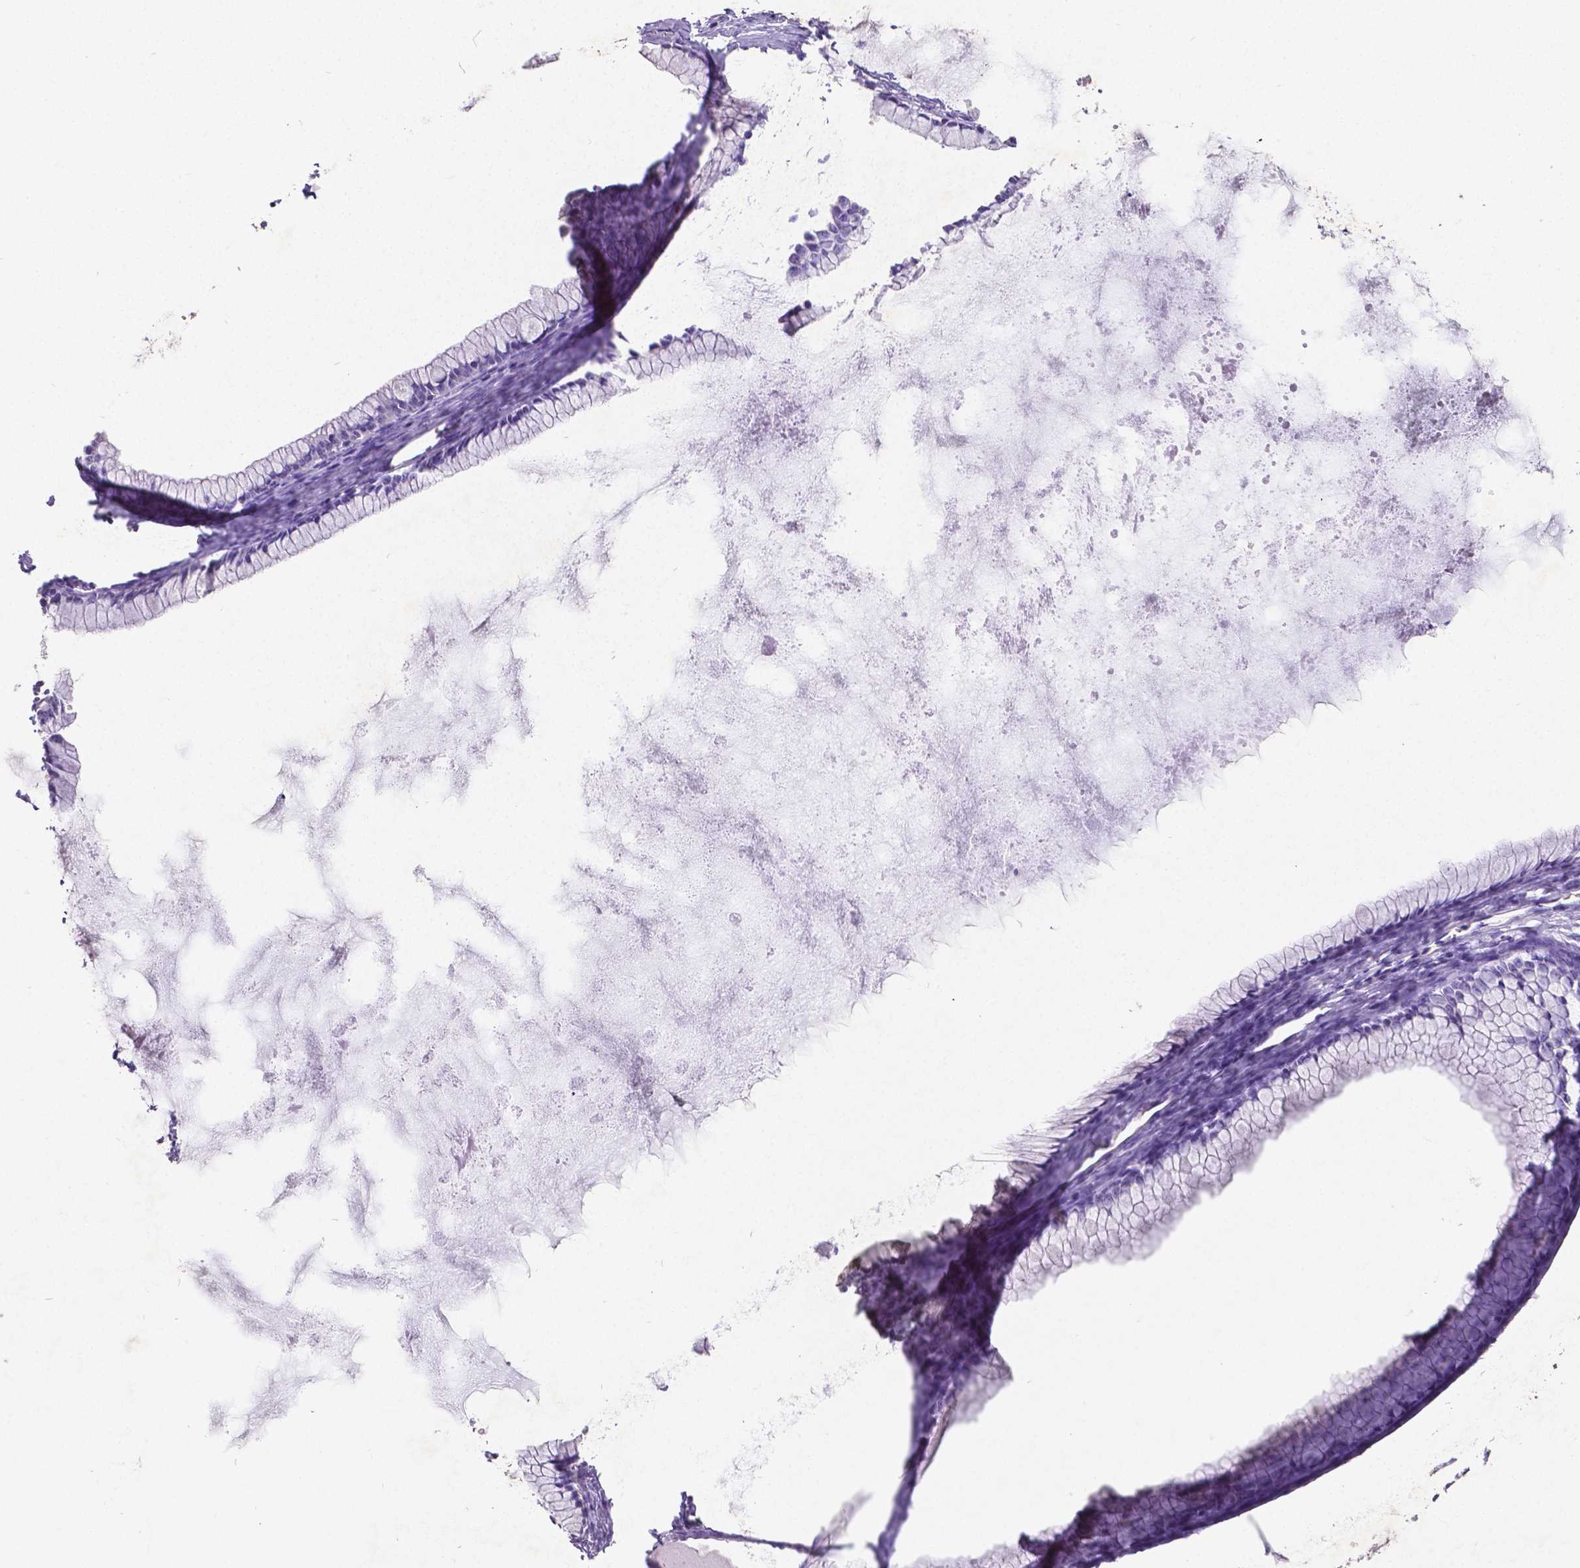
{"staining": {"intensity": "negative", "quantity": "none", "location": "none"}, "tissue": "ovarian cancer", "cell_type": "Tumor cells", "image_type": "cancer", "snomed": [{"axis": "morphology", "description": "Cystadenocarcinoma, mucinous, NOS"}, {"axis": "topography", "description": "Ovary"}], "caption": "Ovarian cancer (mucinous cystadenocarcinoma) was stained to show a protein in brown. There is no significant staining in tumor cells.", "gene": "SATB2", "patient": {"sex": "female", "age": 41}}